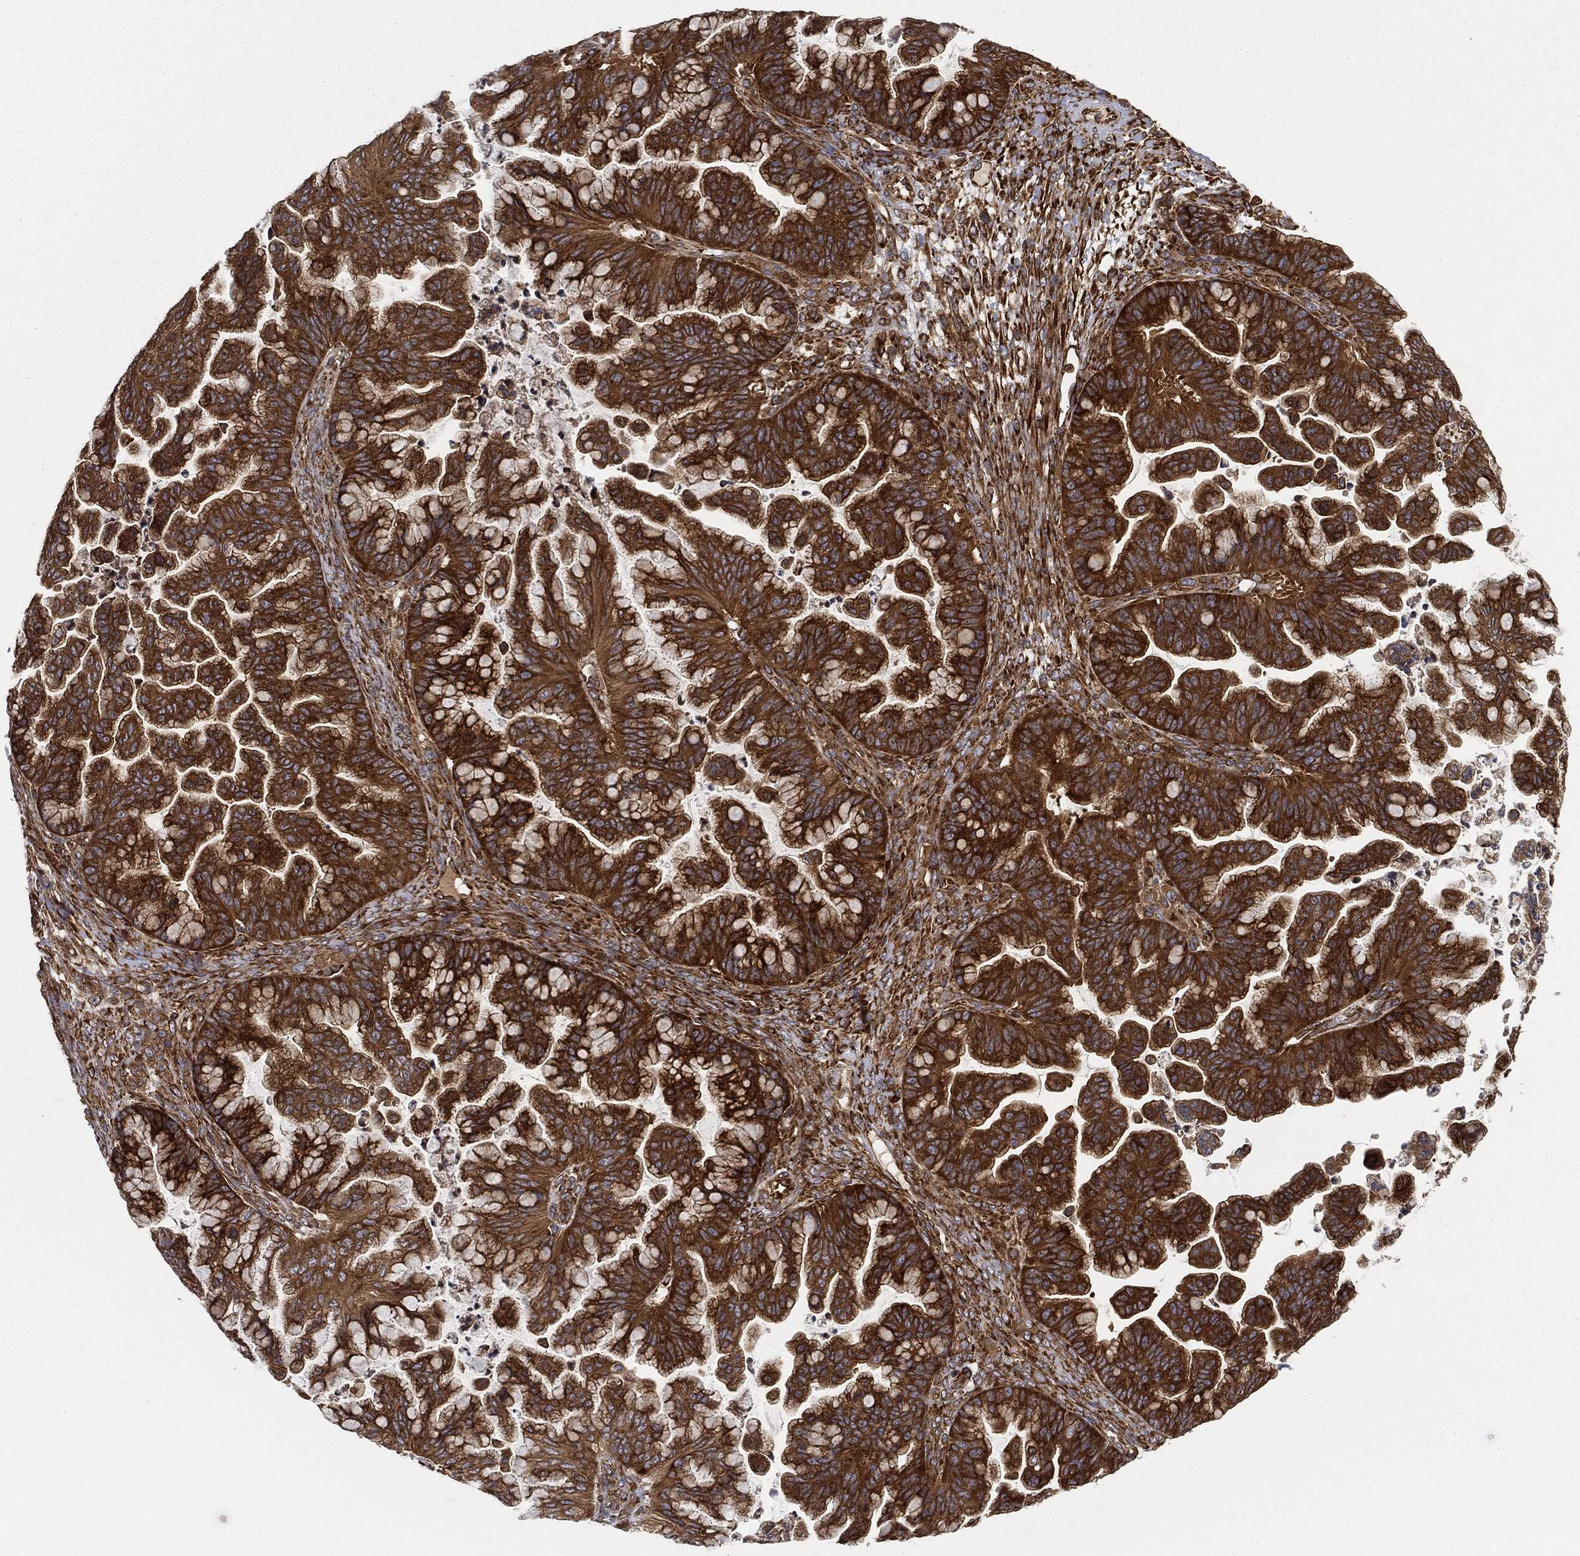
{"staining": {"intensity": "strong", "quantity": ">75%", "location": "cytoplasmic/membranous"}, "tissue": "ovarian cancer", "cell_type": "Tumor cells", "image_type": "cancer", "snomed": [{"axis": "morphology", "description": "Cystadenocarcinoma, mucinous, NOS"}, {"axis": "topography", "description": "Ovary"}], "caption": "DAB (3,3'-diaminobenzidine) immunohistochemical staining of human mucinous cystadenocarcinoma (ovarian) exhibits strong cytoplasmic/membranous protein expression in approximately >75% of tumor cells.", "gene": "EIF2AK2", "patient": {"sex": "female", "age": 67}}